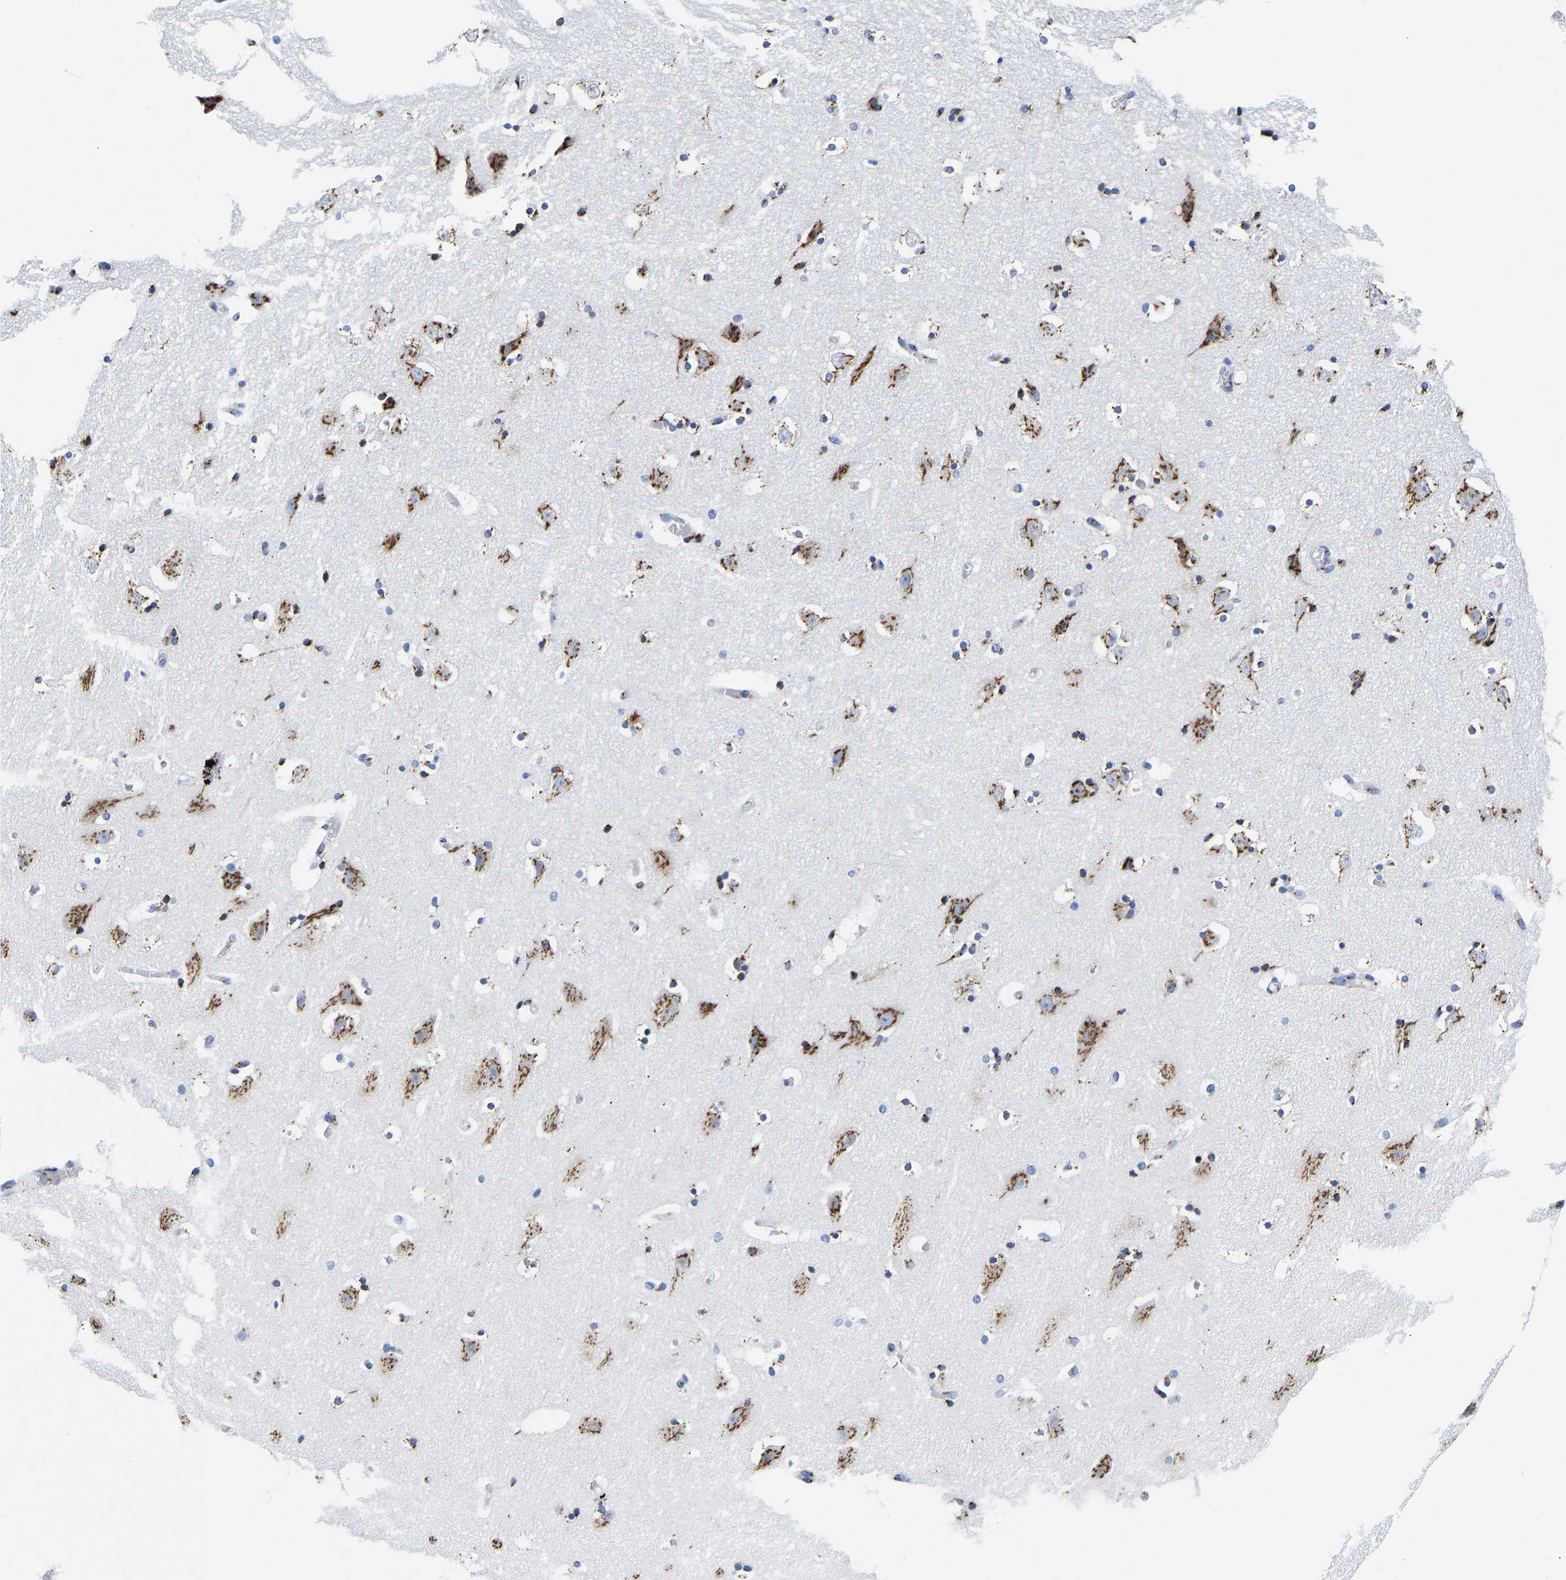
{"staining": {"intensity": "strong", "quantity": ">75%", "location": "cytoplasmic/membranous"}, "tissue": "hippocampus", "cell_type": "Glial cells", "image_type": "normal", "snomed": [{"axis": "morphology", "description": "Normal tissue, NOS"}, {"axis": "topography", "description": "Hippocampus"}], "caption": "Strong cytoplasmic/membranous expression is seen in about >75% of glial cells in unremarkable hippocampus.", "gene": "TMEM87A", "patient": {"sex": "male", "age": 45}}